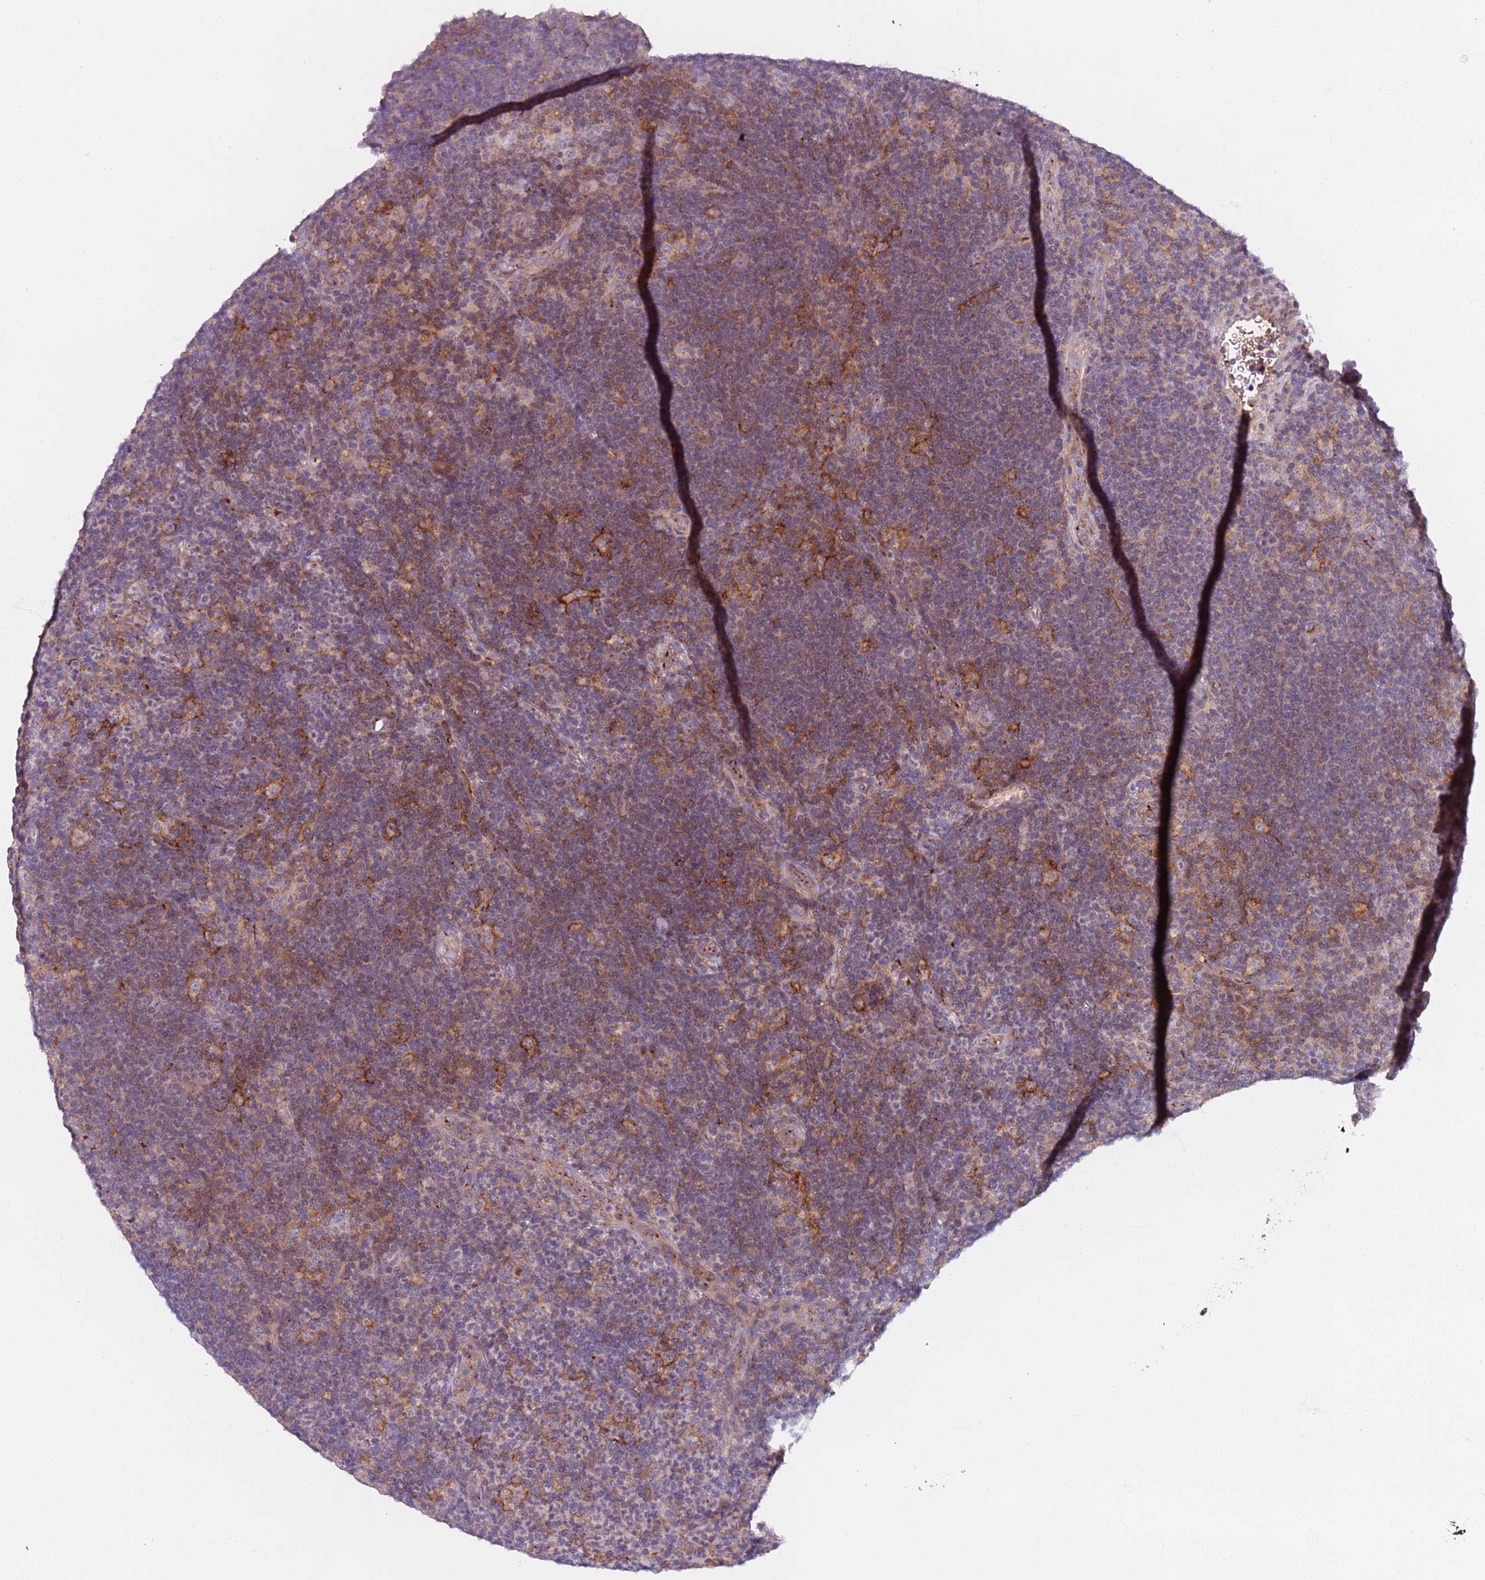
{"staining": {"intensity": "moderate", "quantity": "<25%", "location": "cytoplasmic/membranous"}, "tissue": "lymphoma", "cell_type": "Tumor cells", "image_type": "cancer", "snomed": [{"axis": "morphology", "description": "Hodgkin's disease, NOS"}, {"axis": "topography", "description": "Lymph node"}], "caption": "Human Hodgkin's disease stained with a brown dye exhibits moderate cytoplasmic/membranous positive positivity in approximately <25% of tumor cells.", "gene": "AKTIP", "patient": {"sex": "female", "age": 57}}